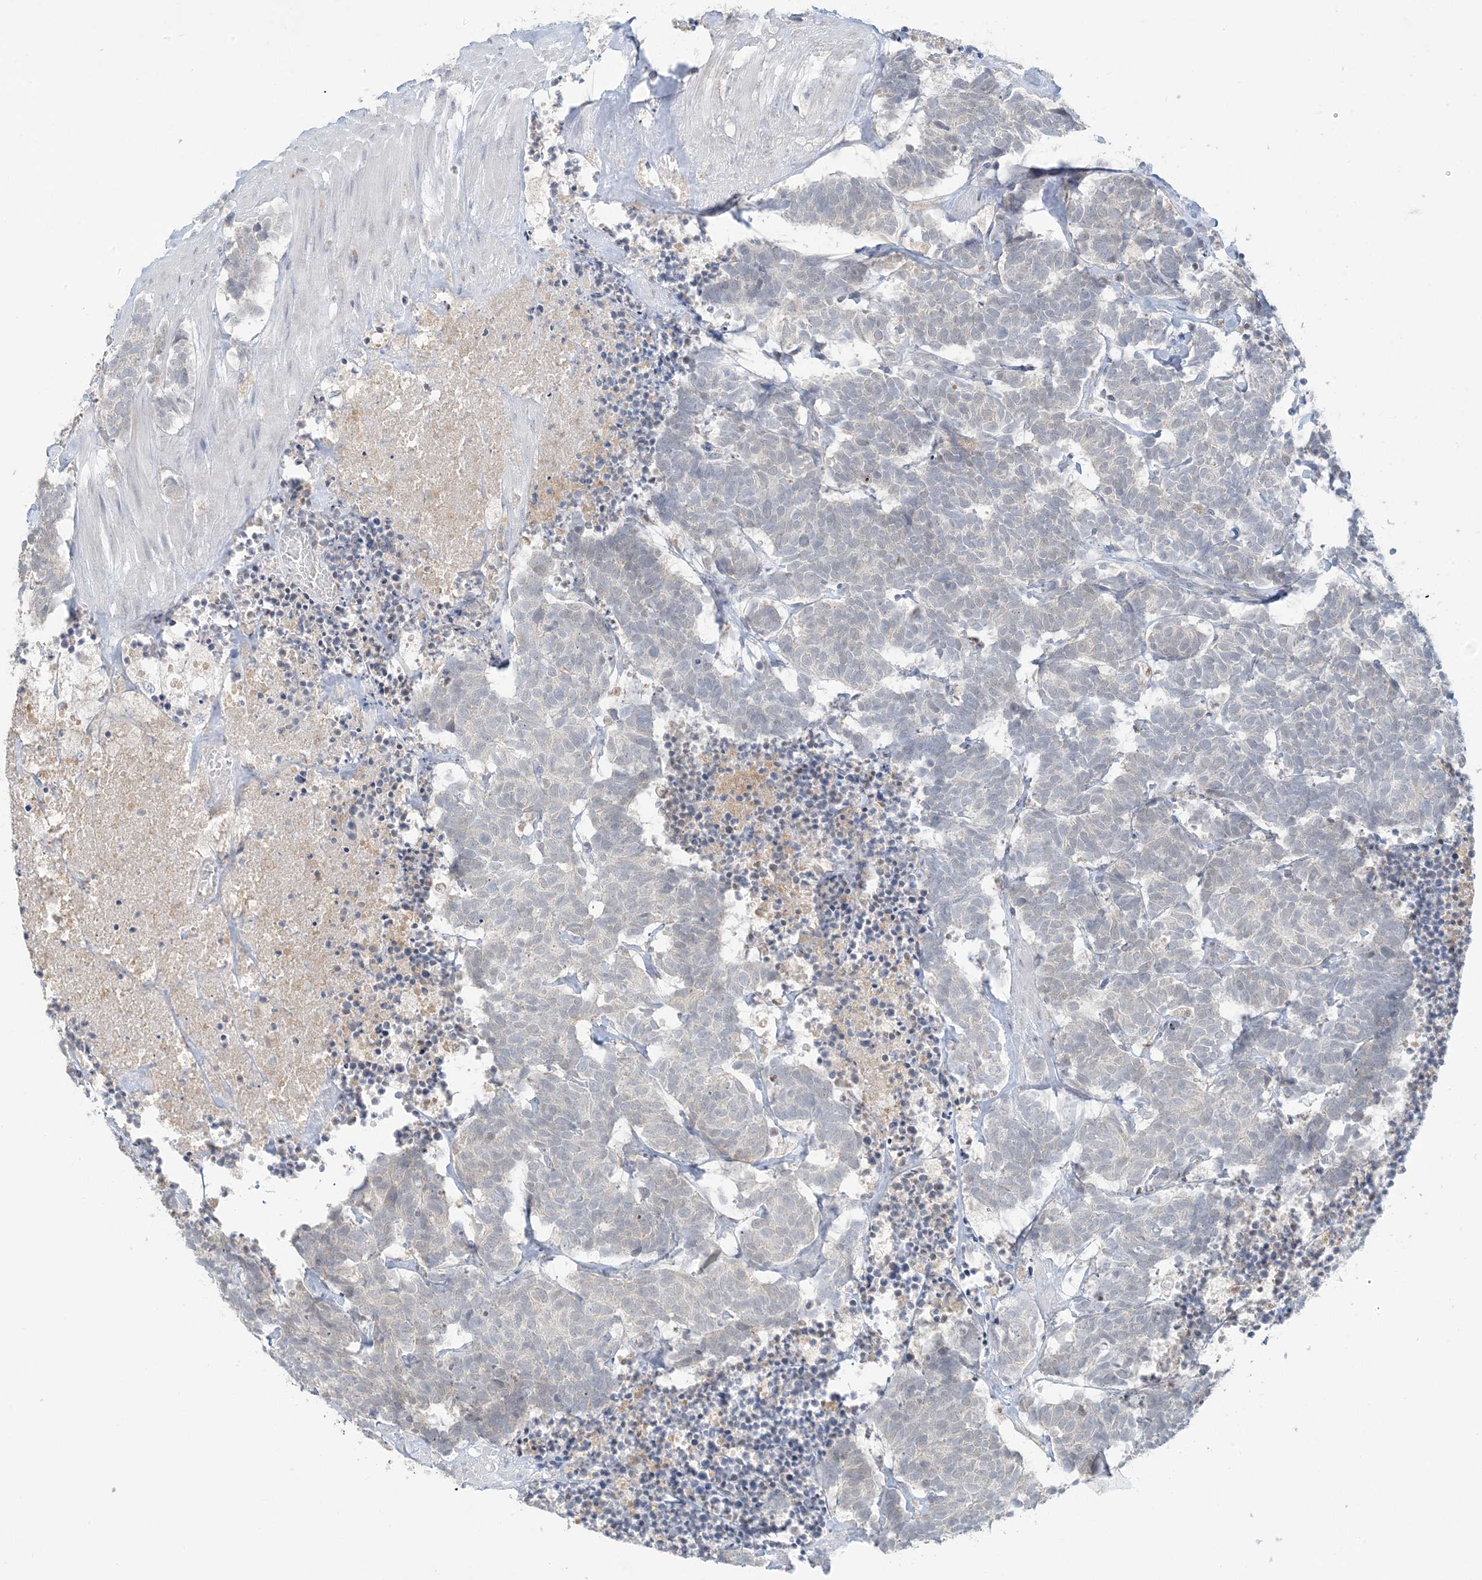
{"staining": {"intensity": "weak", "quantity": "<25%", "location": "cytoplasmic/membranous"}, "tissue": "carcinoid", "cell_type": "Tumor cells", "image_type": "cancer", "snomed": [{"axis": "morphology", "description": "Carcinoma, NOS"}, {"axis": "morphology", "description": "Carcinoid, malignant, NOS"}, {"axis": "topography", "description": "Urinary bladder"}], "caption": "IHC micrograph of carcinoma stained for a protein (brown), which reveals no expression in tumor cells.", "gene": "EEFSEC", "patient": {"sex": "male", "age": 57}}